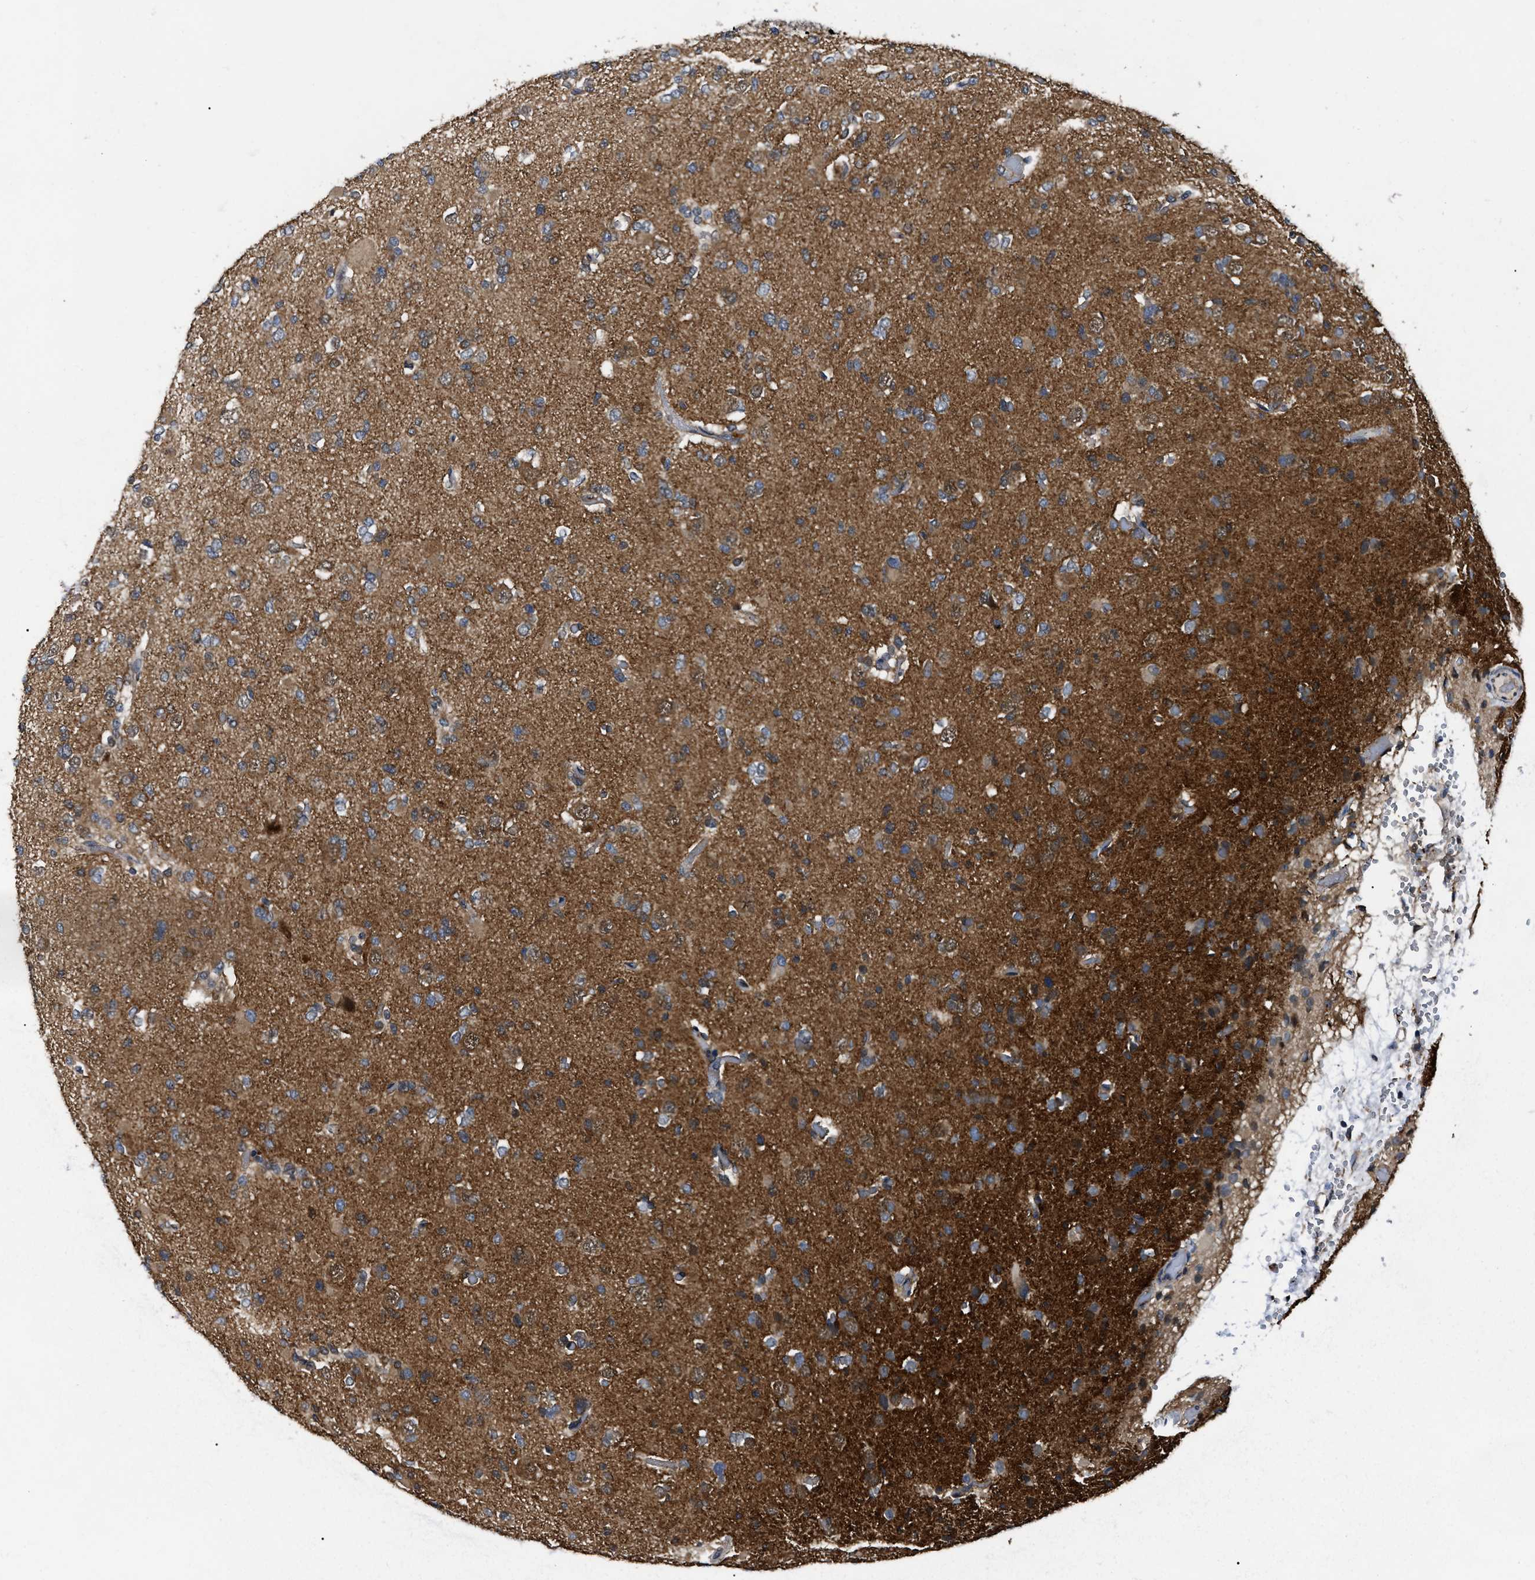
{"staining": {"intensity": "moderate", "quantity": ">75%", "location": "cytoplasmic/membranous"}, "tissue": "glioma", "cell_type": "Tumor cells", "image_type": "cancer", "snomed": [{"axis": "morphology", "description": "Glioma, malignant, Low grade"}, {"axis": "topography", "description": "Brain"}], "caption": "A high-resolution photomicrograph shows immunohistochemistry staining of low-grade glioma (malignant), which reveals moderate cytoplasmic/membranous staining in about >75% of tumor cells. (DAB = brown stain, brightfield microscopy at high magnification).", "gene": "GET4", "patient": {"sex": "female", "age": 22}}